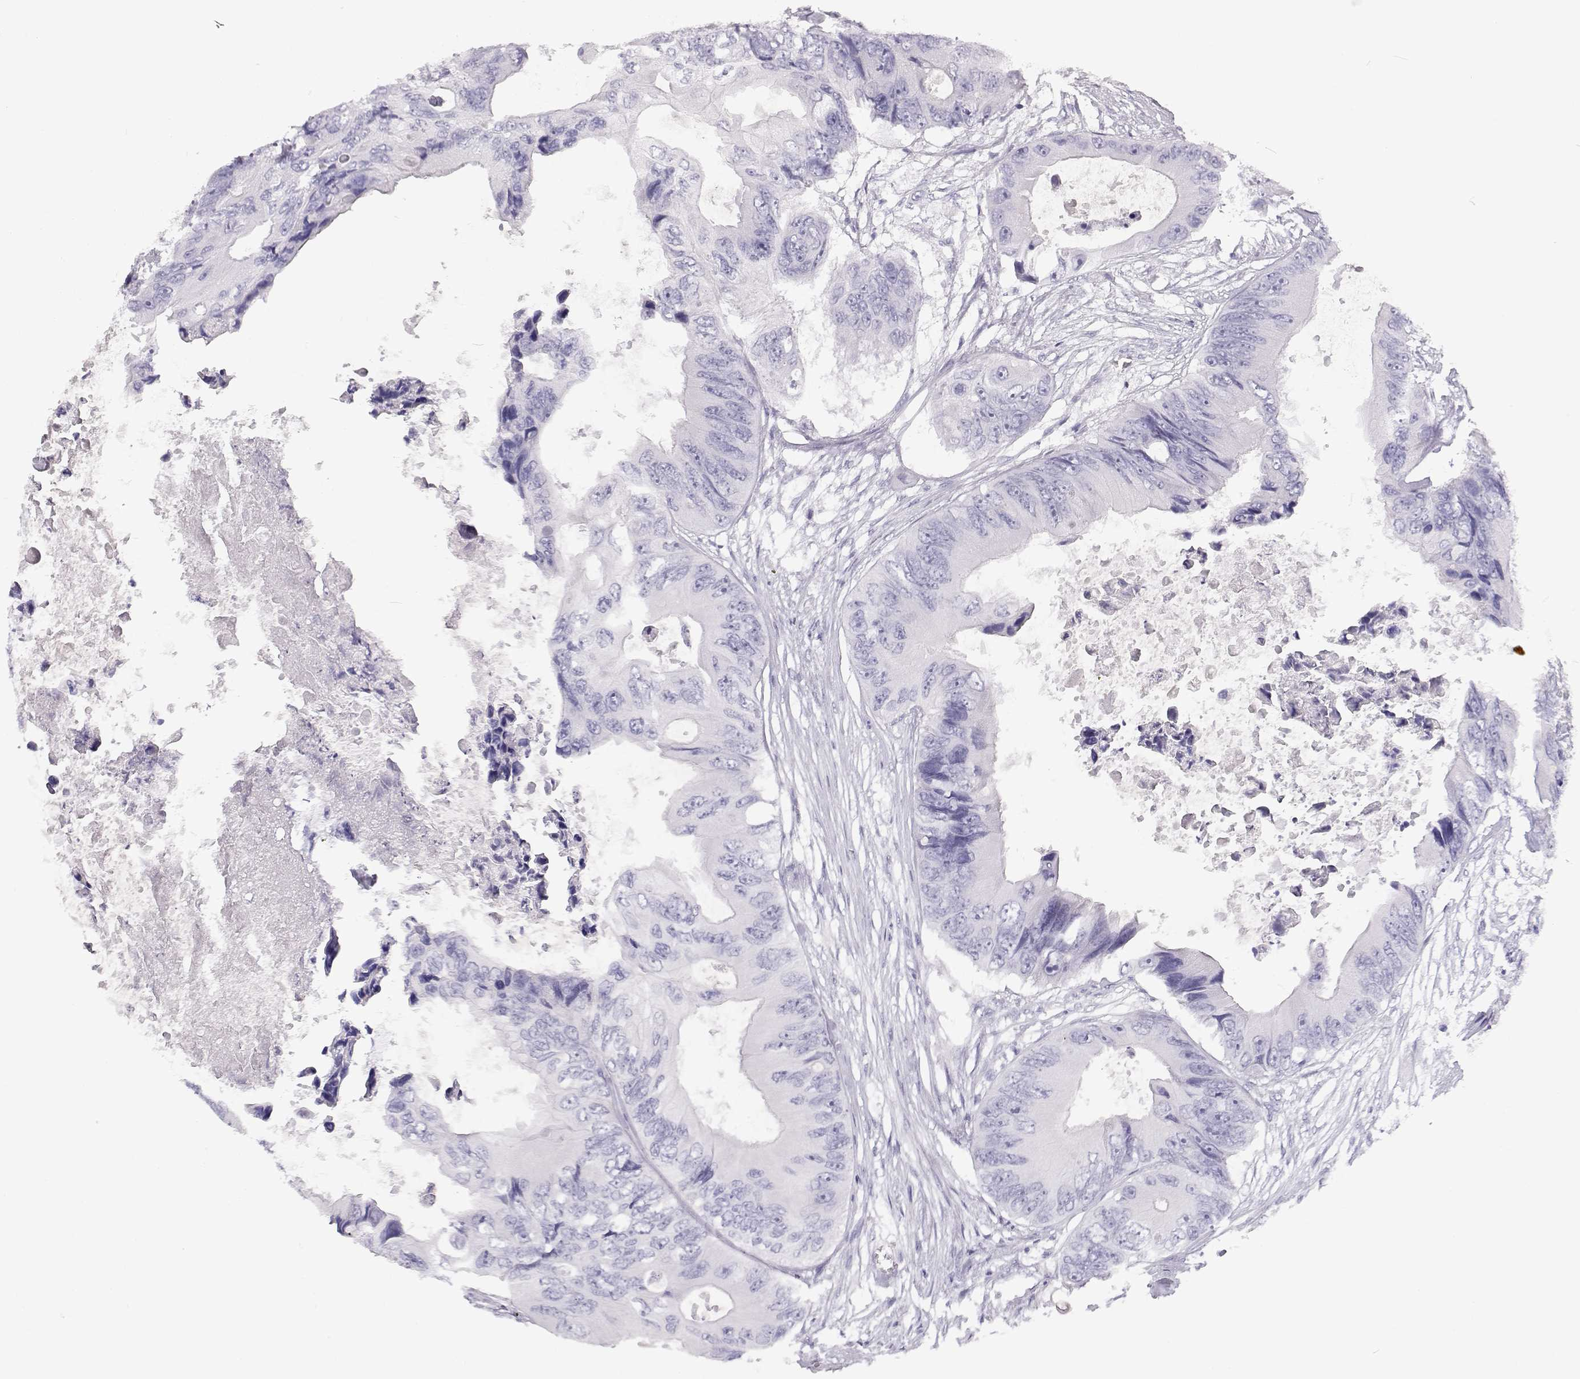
{"staining": {"intensity": "negative", "quantity": "none", "location": "none"}, "tissue": "colorectal cancer", "cell_type": "Tumor cells", "image_type": "cancer", "snomed": [{"axis": "morphology", "description": "Adenocarcinoma, NOS"}, {"axis": "topography", "description": "Rectum"}], "caption": "This is a photomicrograph of immunohistochemistry (IHC) staining of adenocarcinoma (colorectal), which shows no staining in tumor cells.", "gene": "TKTL1", "patient": {"sex": "male", "age": 63}}